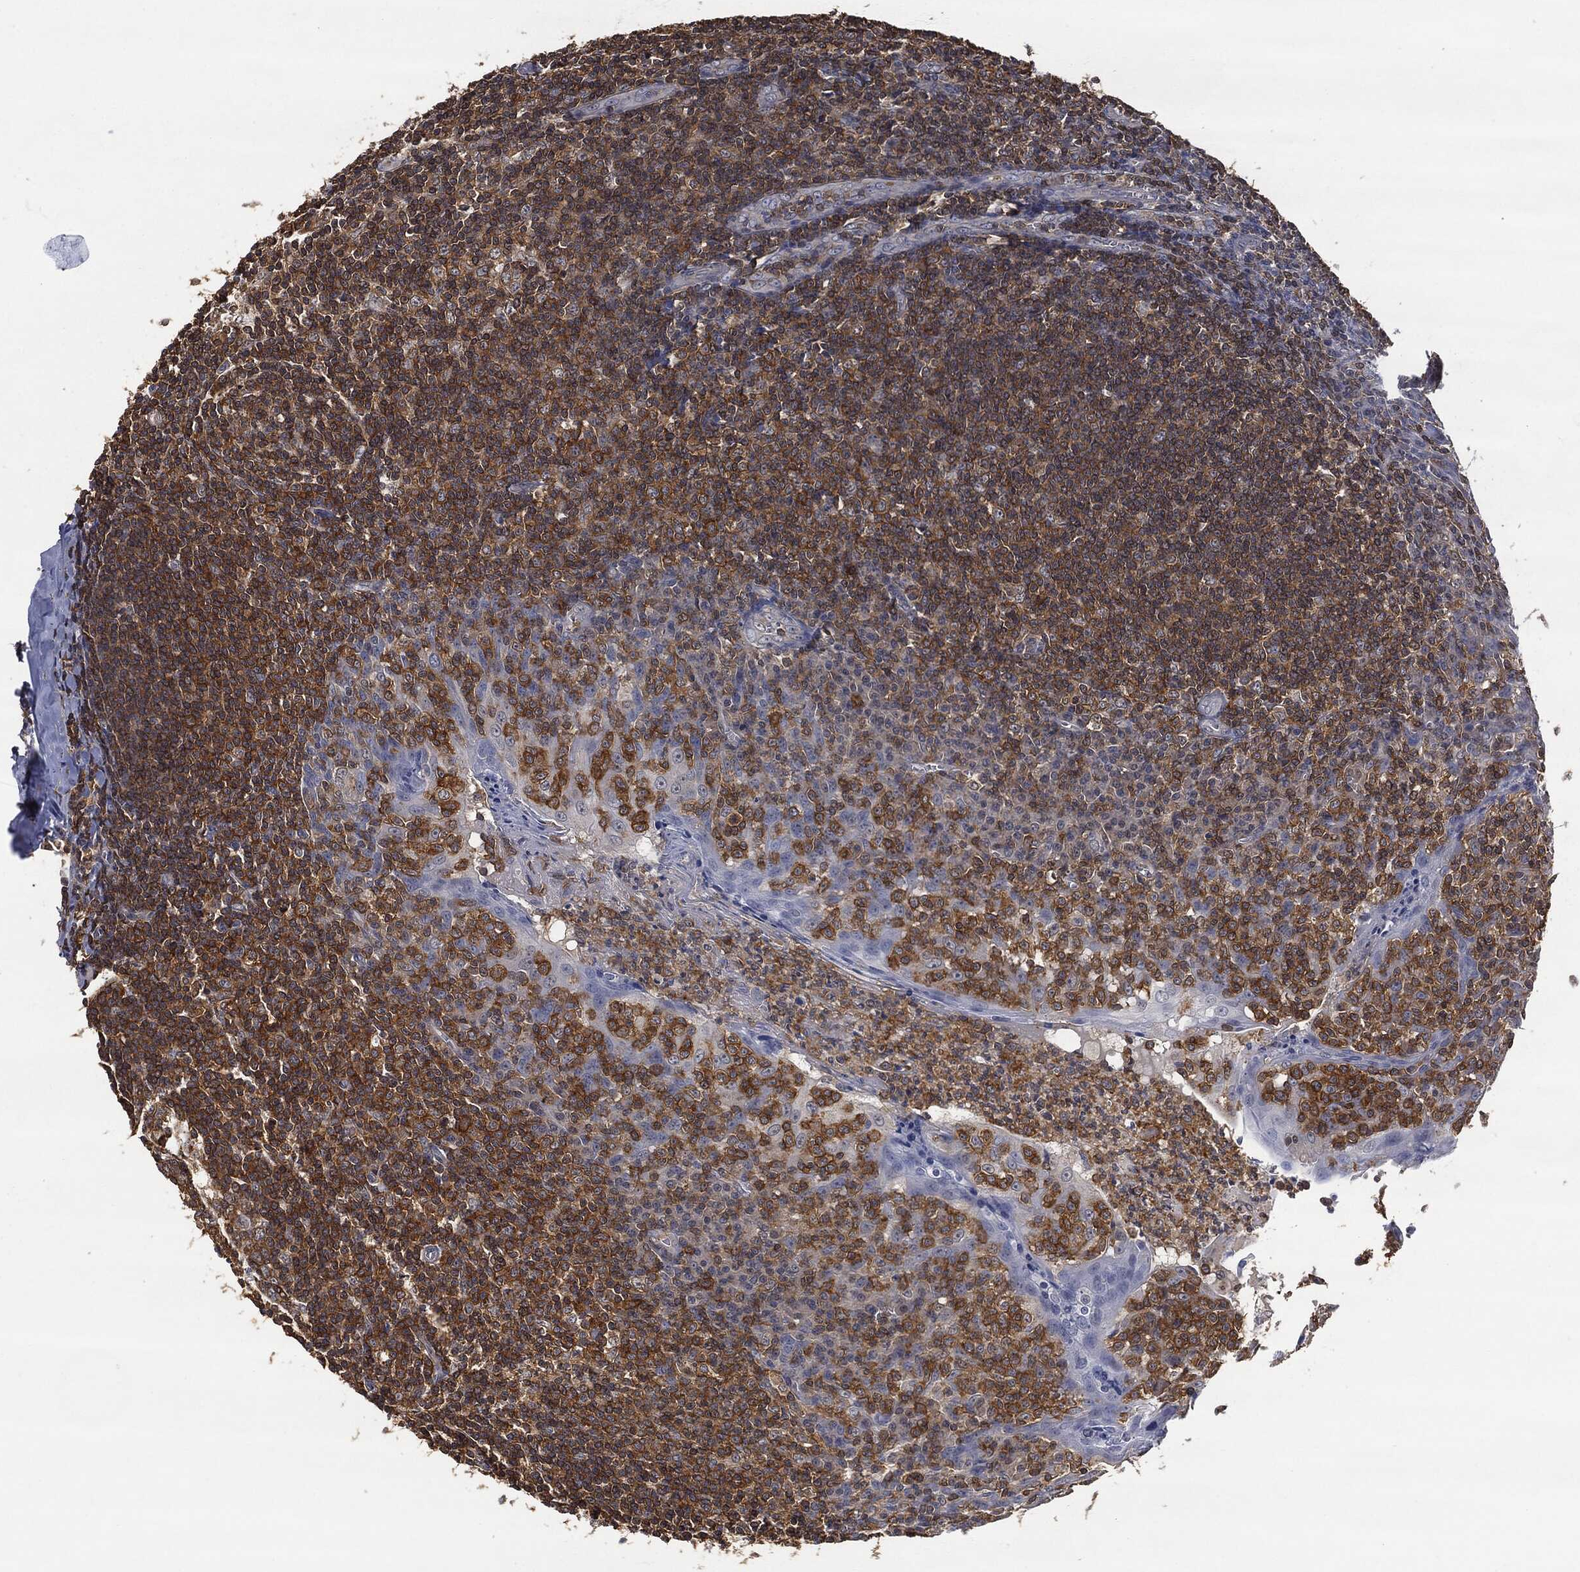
{"staining": {"intensity": "negative", "quantity": "none", "location": "none"}, "tissue": "tonsil", "cell_type": "Germinal center cells", "image_type": "normal", "snomed": [{"axis": "morphology", "description": "Normal tissue, NOS"}, {"axis": "topography", "description": "Tonsil"}], "caption": "Germinal center cells show no significant protein staining in normal tonsil.", "gene": "PSMB10", "patient": {"sex": "male", "age": 20}}